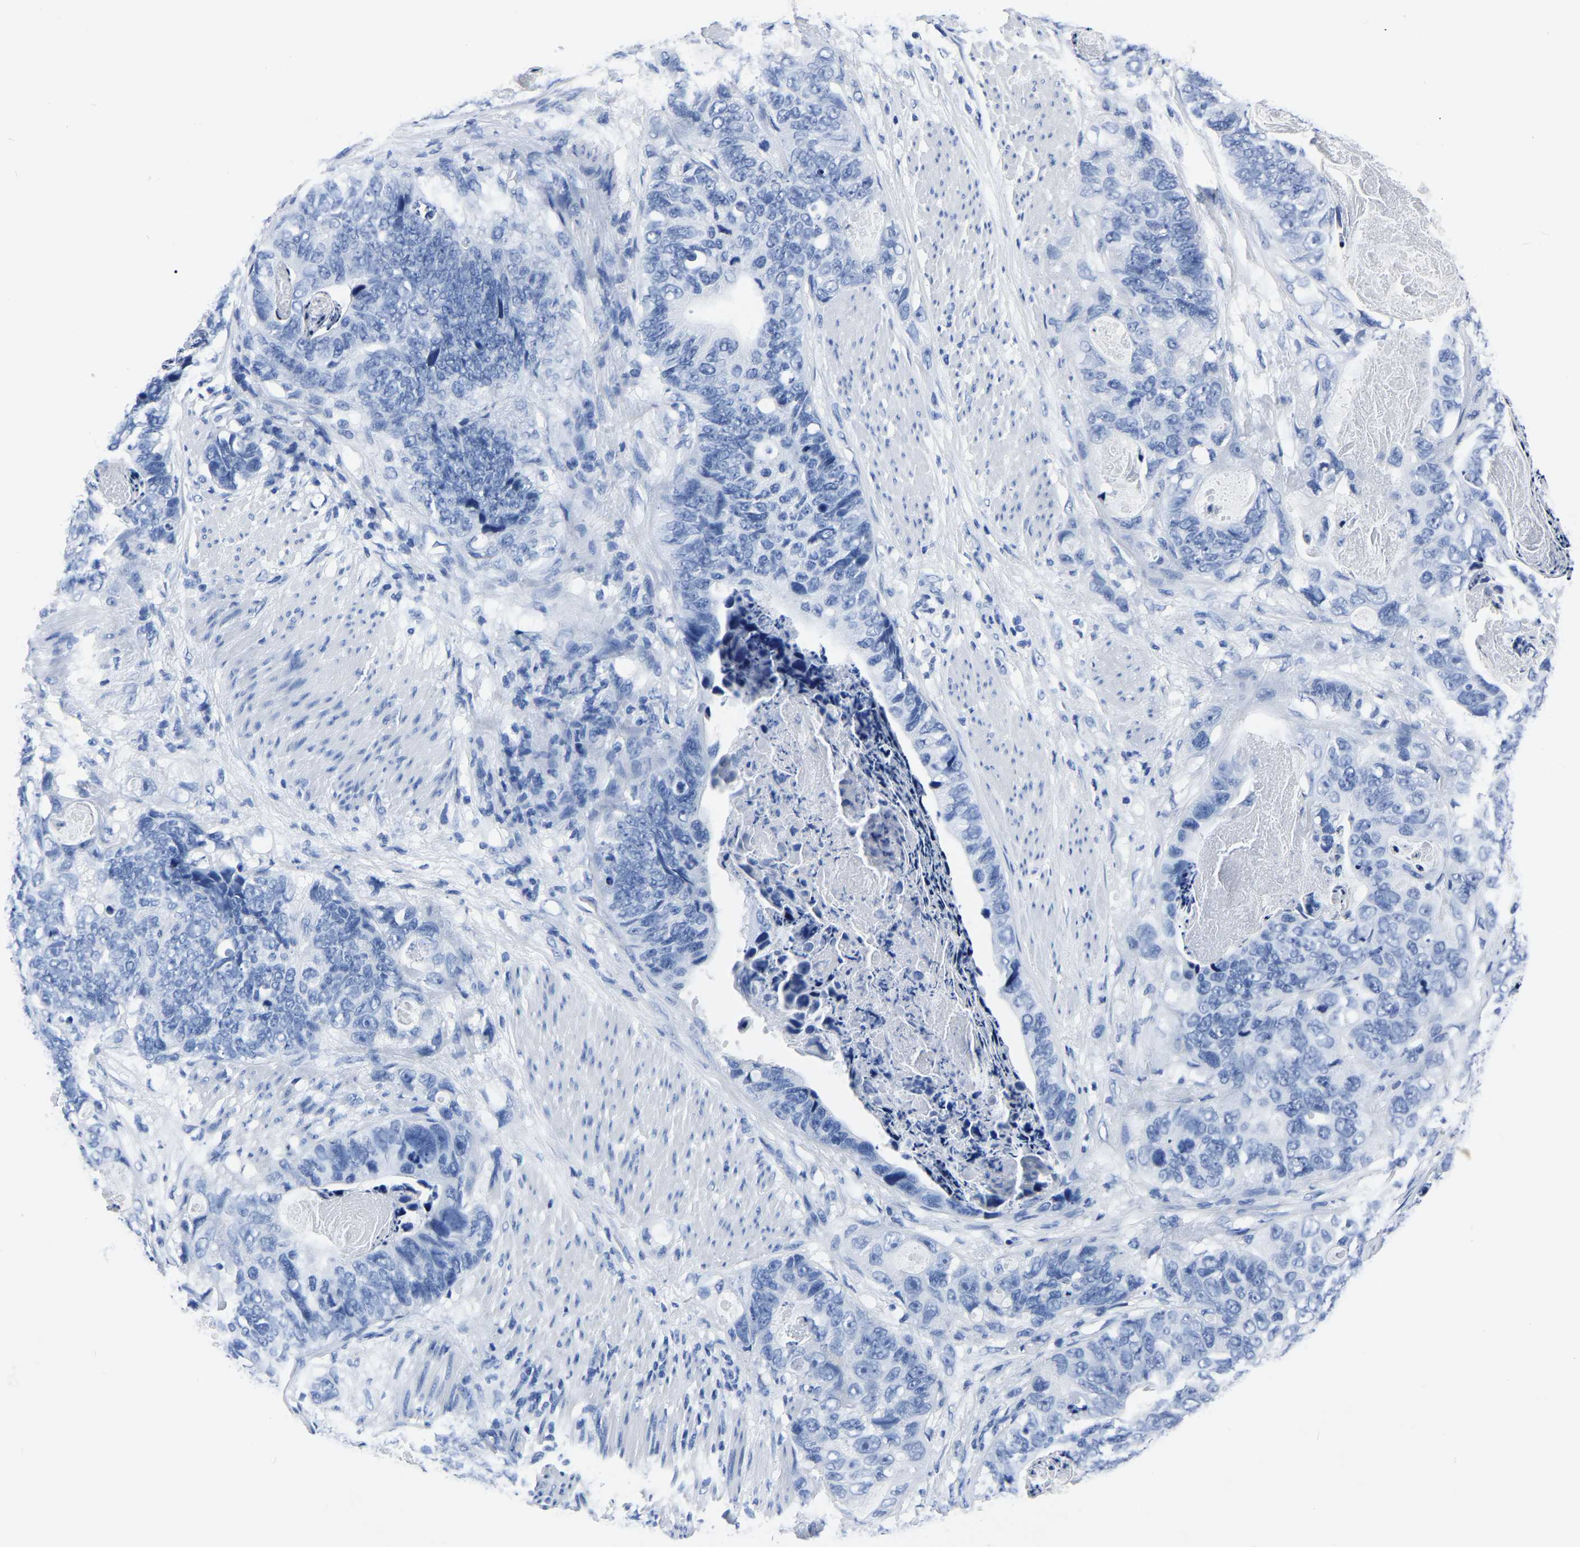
{"staining": {"intensity": "negative", "quantity": "none", "location": "none"}, "tissue": "stomach cancer", "cell_type": "Tumor cells", "image_type": "cancer", "snomed": [{"axis": "morphology", "description": "Adenocarcinoma, NOS"}, {"axis": "topography", "description": "Stomach"}], "caption": "A photomicrograph of stomach cancer stained for a protein reveals no brown staining in tumor cells. (Brightfield microscopy of DAB (3,3'-diaminobenzidine) immunohistochemistry at high magnification).", "gene": "IMPG2", "patient": {"sex": "female", "age": 89}}